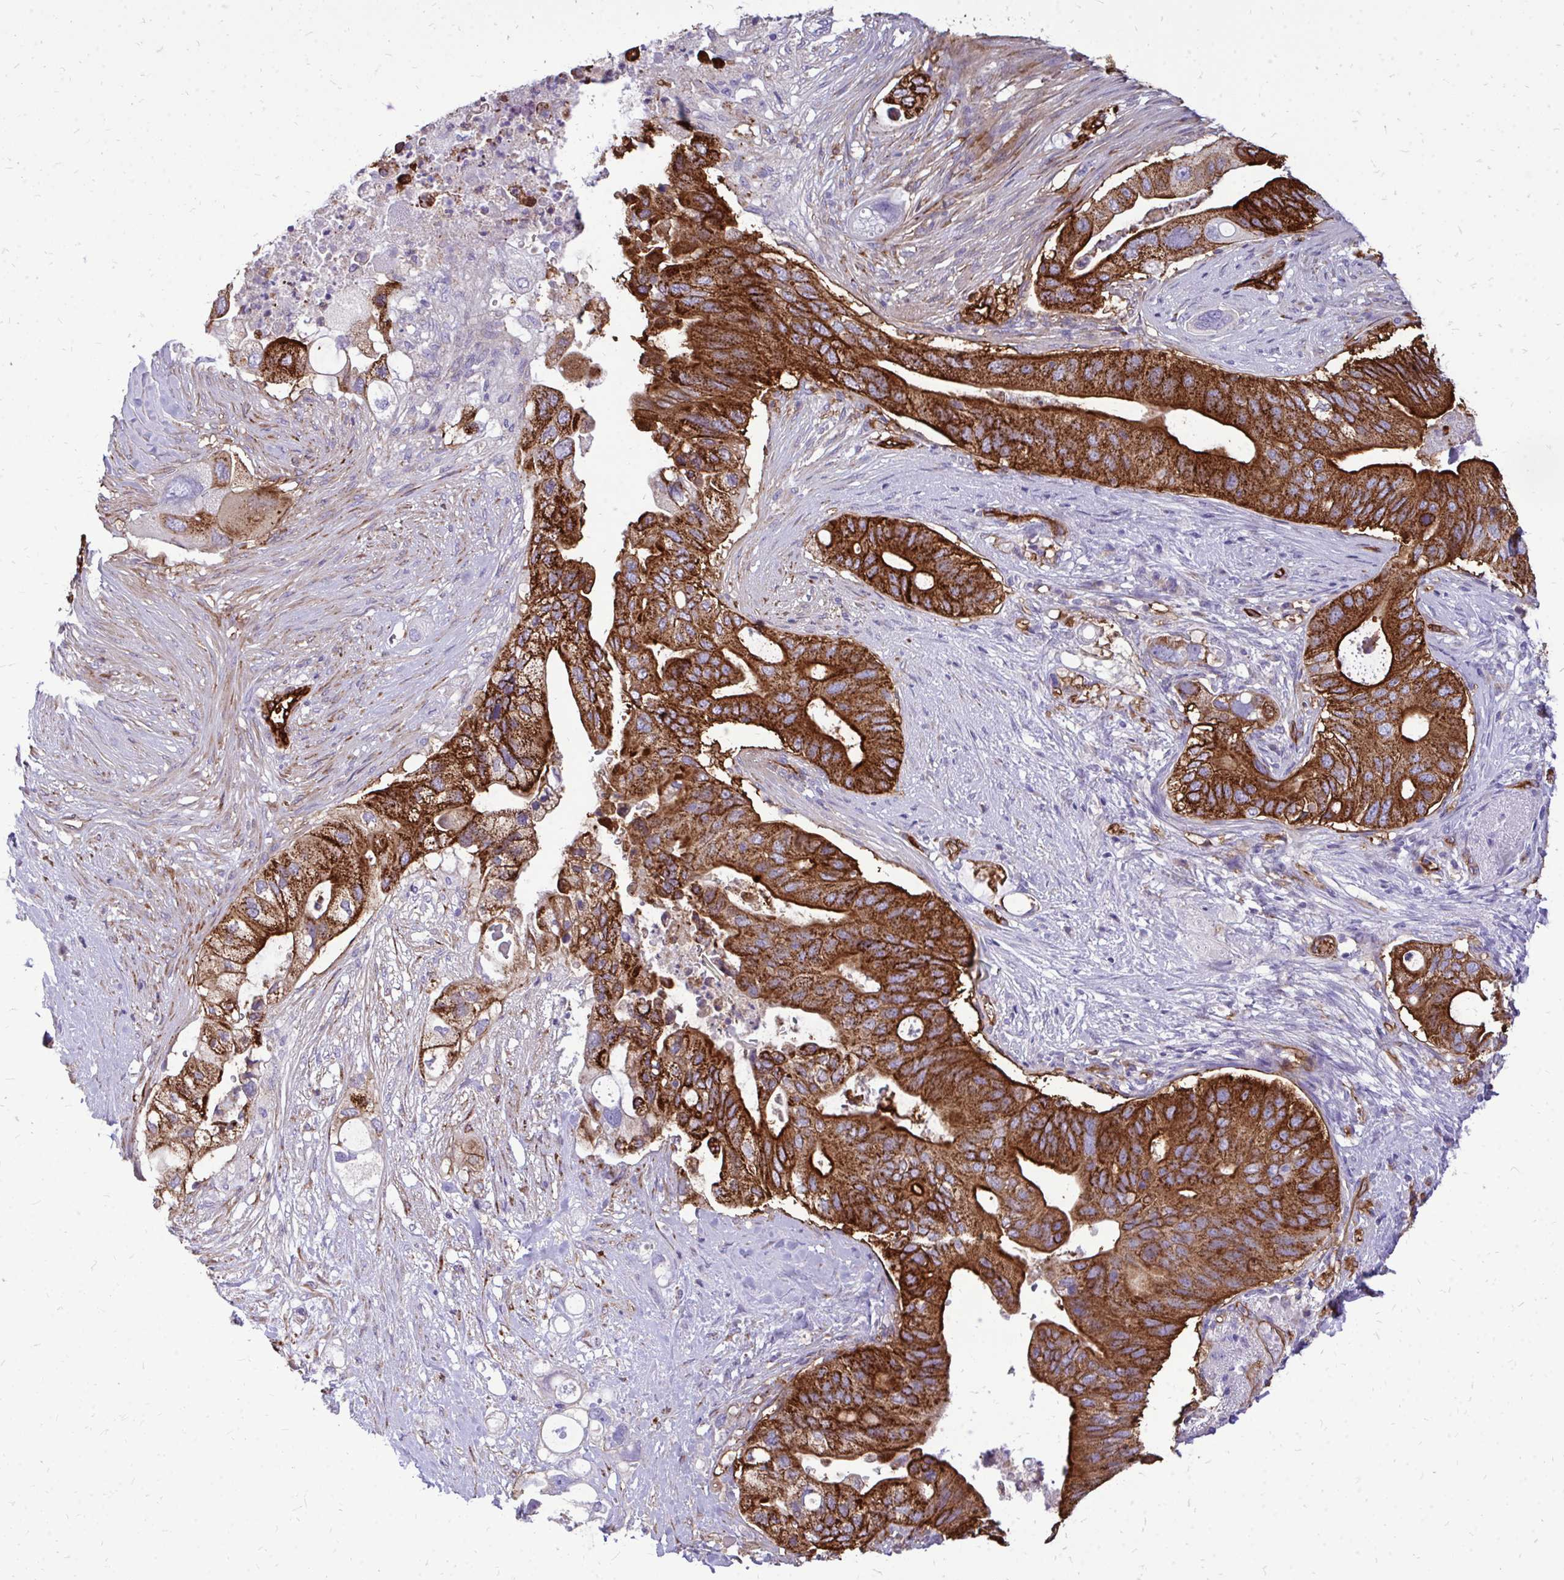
{"staining": {"intensity": "strong", "quantity": ">75%", "location": "cytoplasmic/membranous"}, "tissue": "pancreatic cancer", "cell_type": "Tumor cells", "image_type": "cancer", "snomed": [{"axis": "morphology", "description": "Adenocarcinoma, NOS"}, {"axis": "topography", "description": "Pancreas"}], "caption": "Protein expression analysis of adenocarcinoma (pancreatic) displays strong cytoplasmic/membranous expression in about >75% of tumor cells. (Brightfield microscopy of DAB IHC at high magnification).", "gene": "MARCKSL1", "patient": {"sex": "female", "age": 72}}